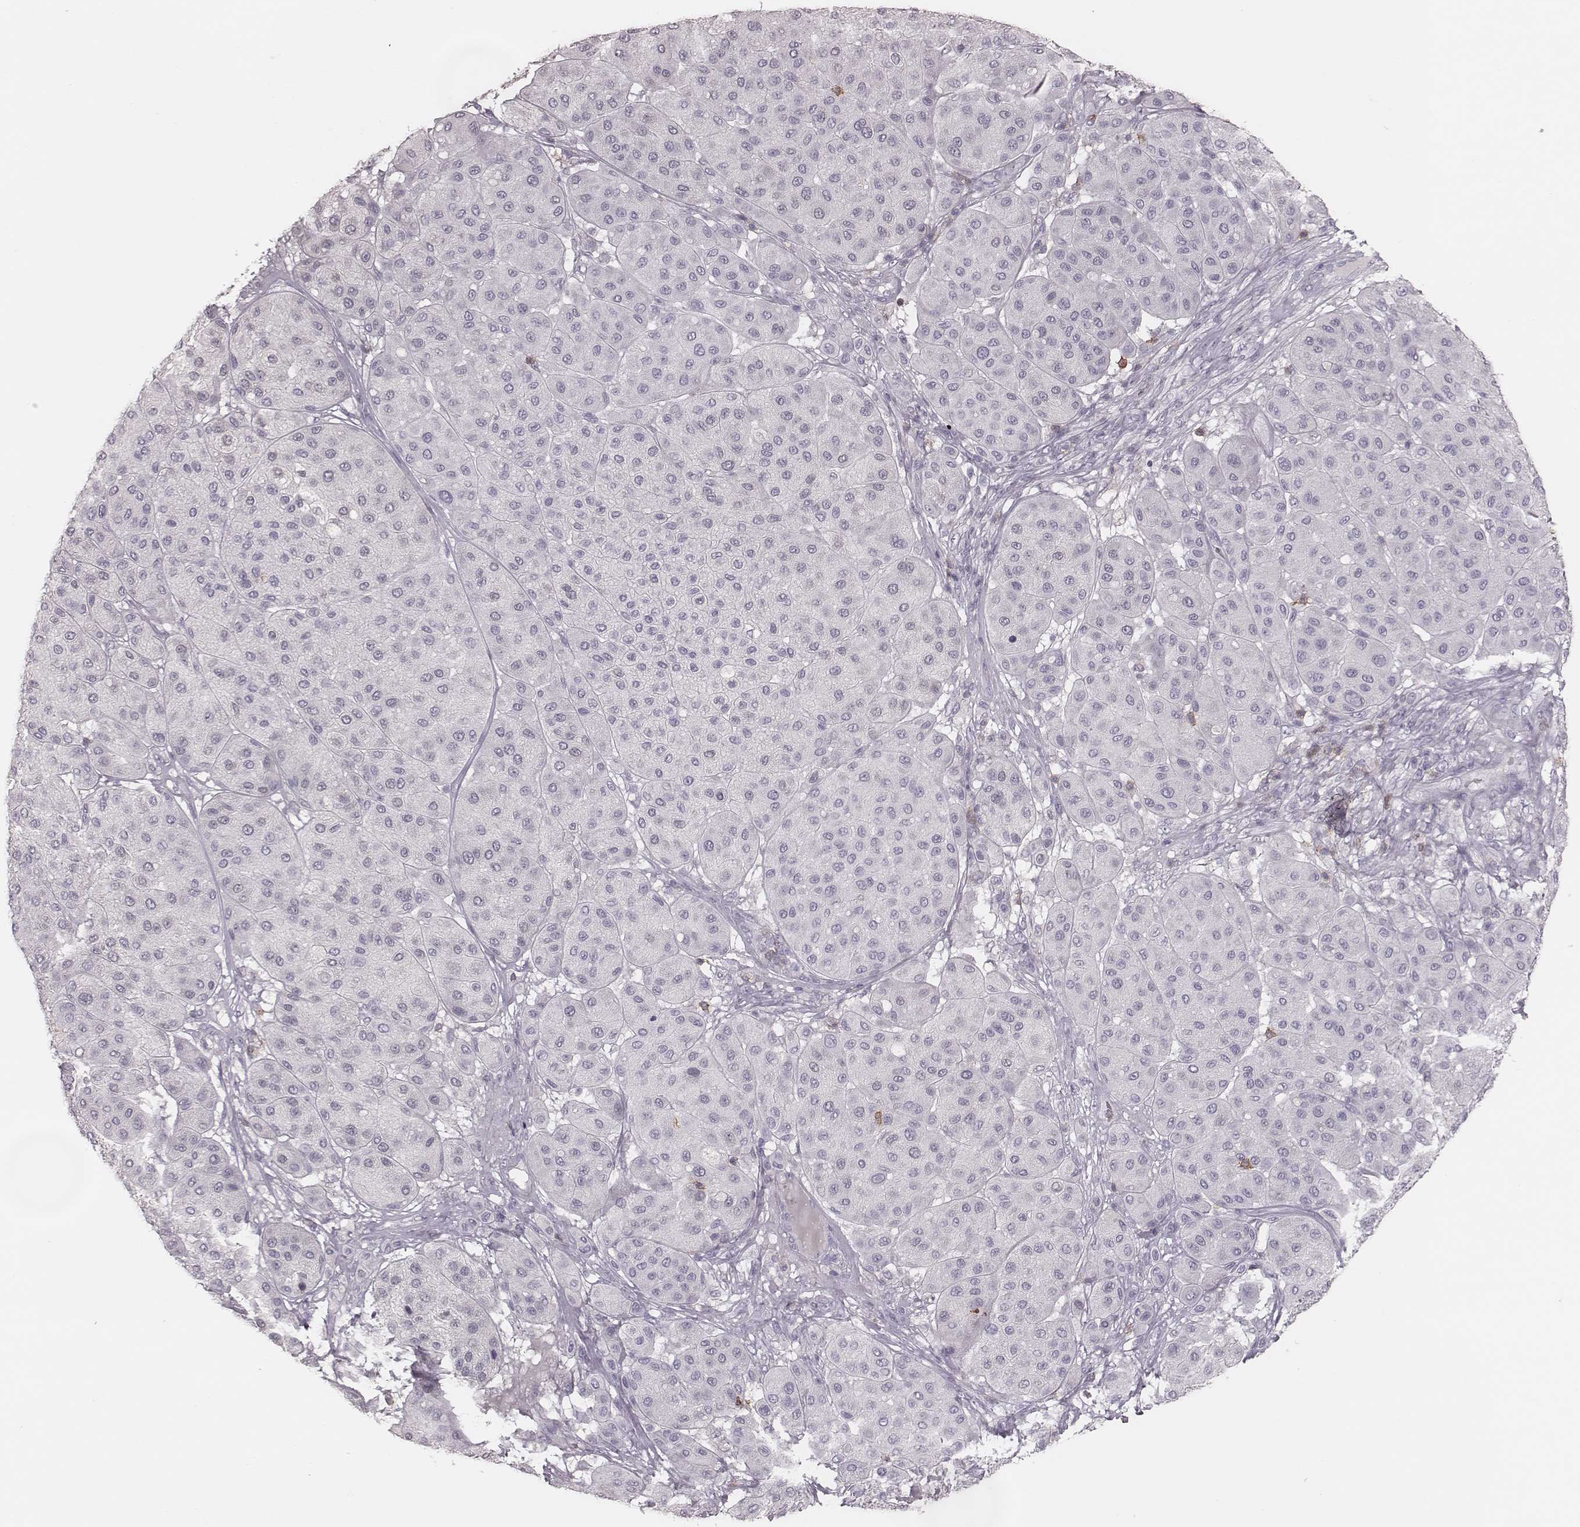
{"staining": {"intensity": "negative", "quantity": "none", "location": "none"}, "tissue": "melanoma", "cell_type": "Tumor cells", "image_type": "cancer", "snomed": [{"axis": "morphology", "description": "Malignant melanoma, Metastatic site"}, {"axis": "topography", "description": "Smooth muscle"}], "caption": "This is an IHC histopathology image of human malignant melanoma (metastatic site). There is no staining in tumor cells.", "gene": "PDCD1", "patient": {"sex": "male", "age": 41}}